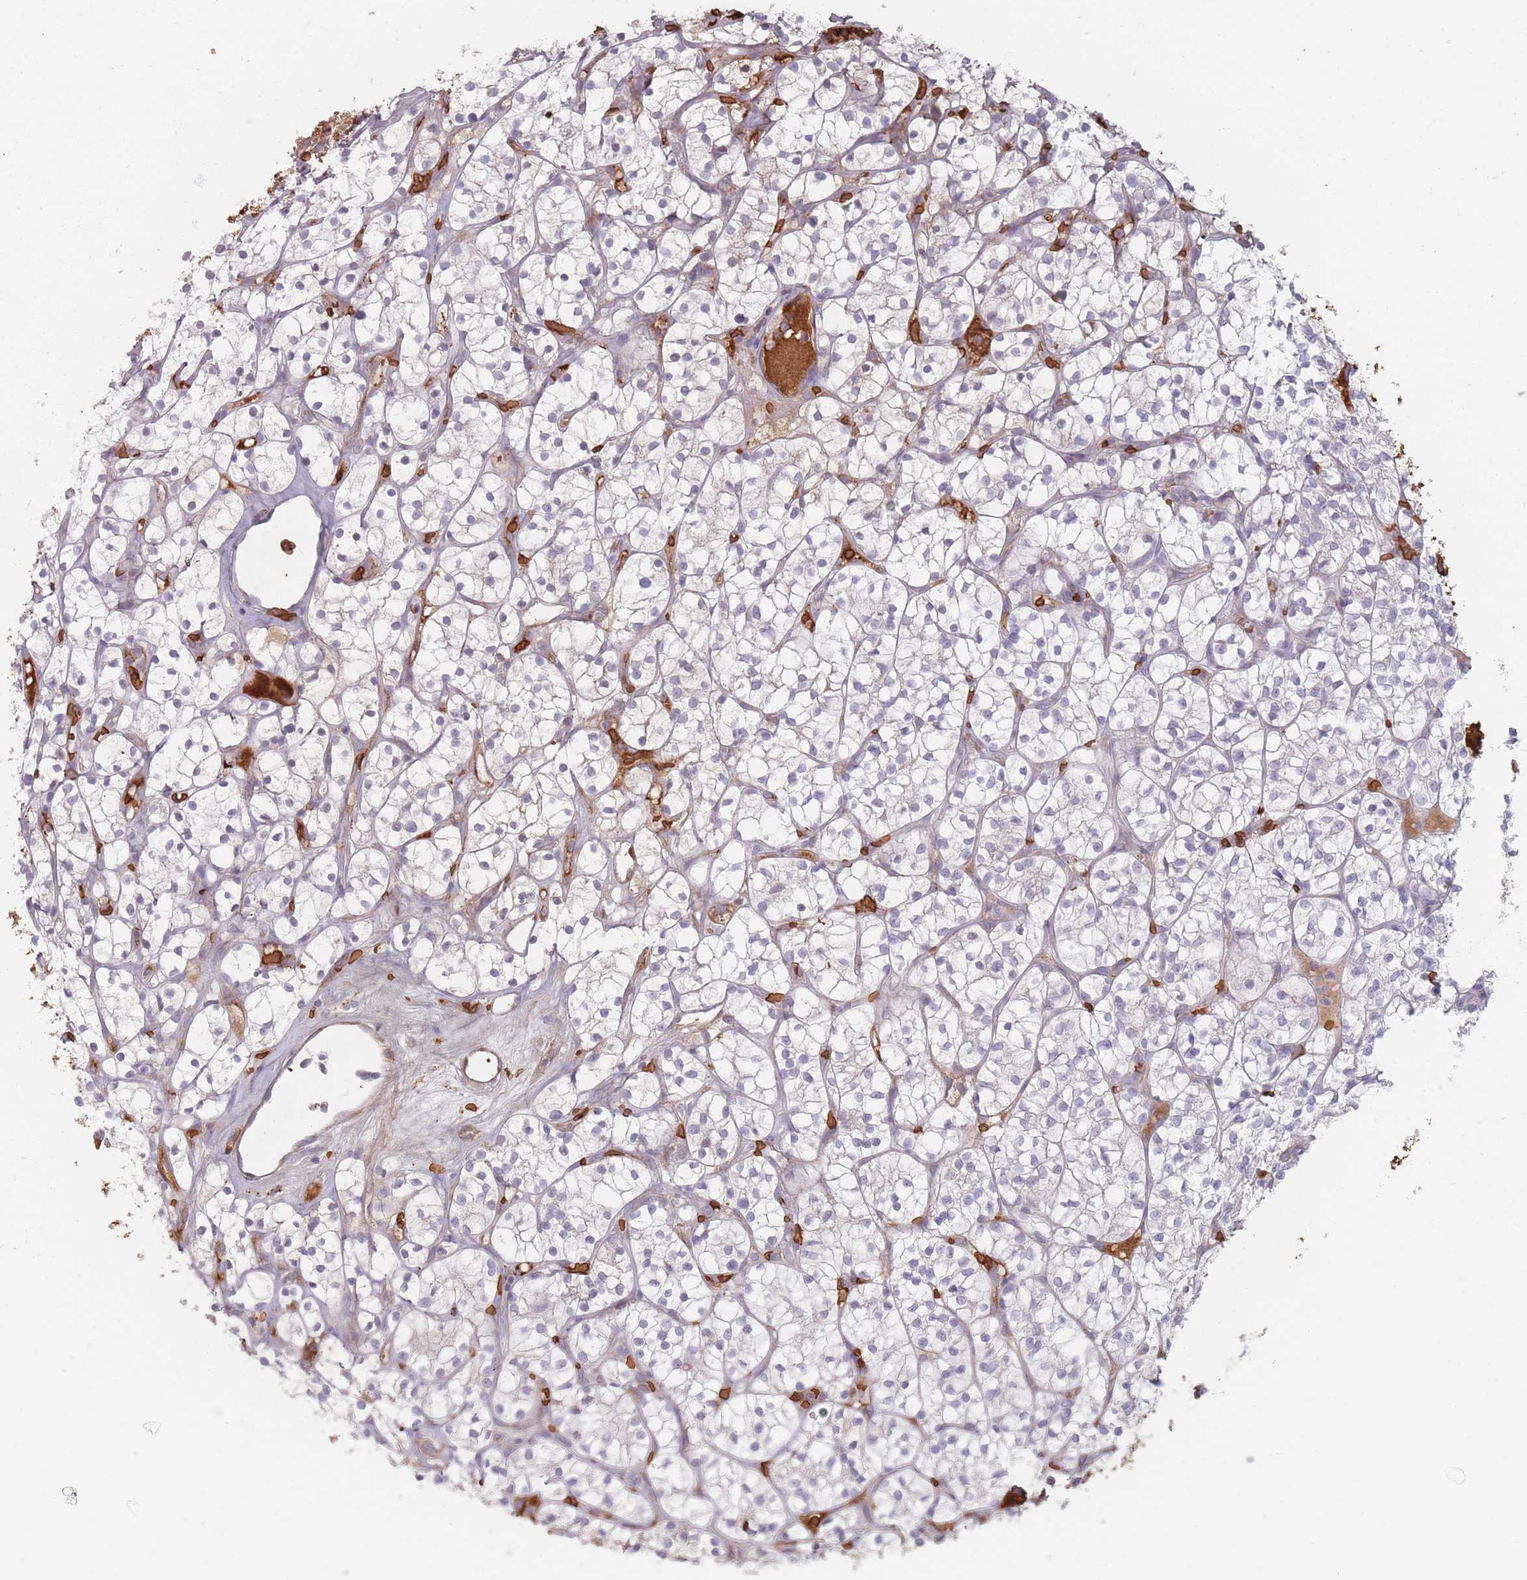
{"staining": {"intensity": "moderate", "quantity": "<25%", "location": "cytoplasmic/membranous"}, "tissue": "renal cancer", "cell_type": "Tumor cells", "image_type": "cancer", "snomed": [{"axis": "morphology", "description": "Adenocarcinoma, NOS"}, {"axis": "topography", "description": "Kidney"}], "caption": "There is low levels of moderate cytoplasmic/membranous positivity in tumor cells of adenocarcinoma (renal), as demonstrated by immunohistochemical staining (brown color).", "gene": "SLC2A6", "patient": {"sex": "female", "age": 64}}